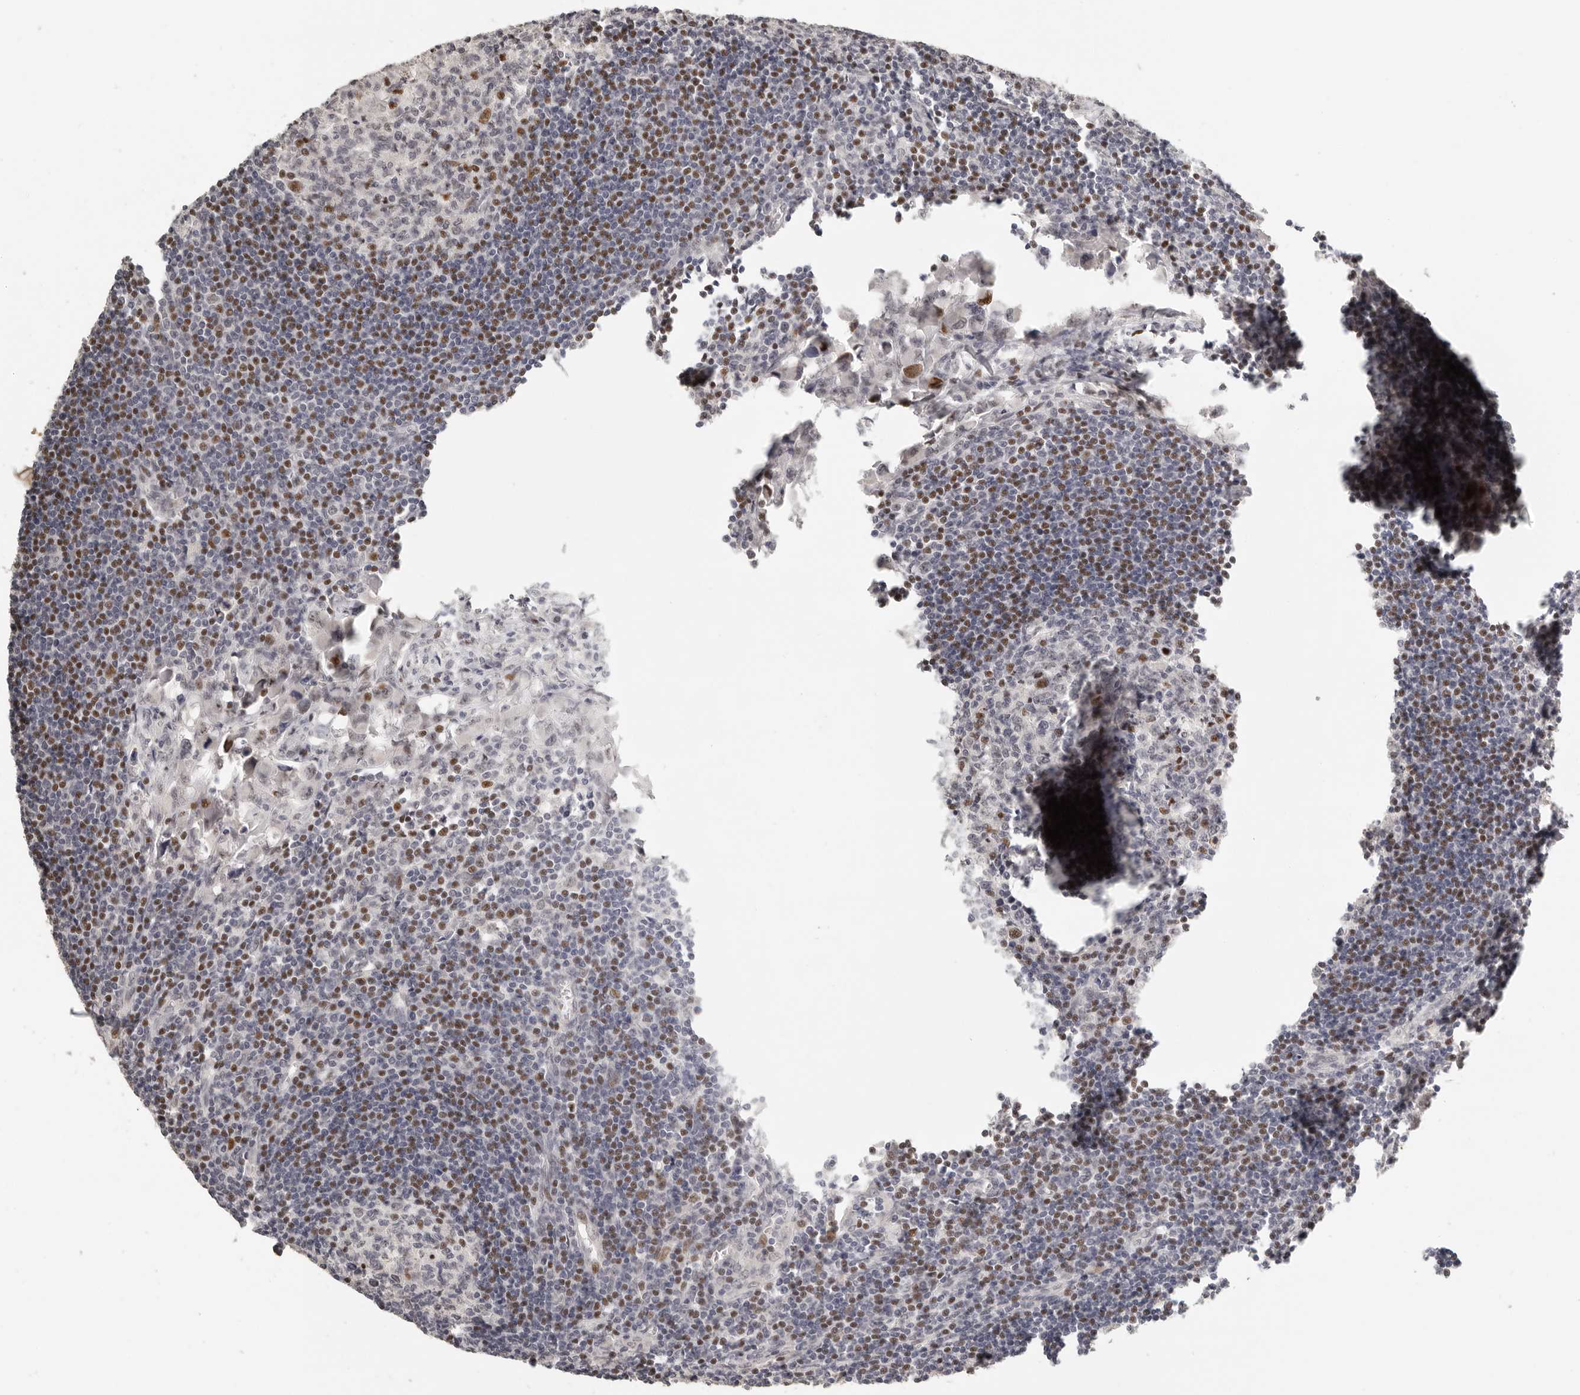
{"staining": {"intensity": "moderate", "quantity": "<25%", "location": "nuclear"}, "tissue": "lymph node", "cell_type": "Germinal center cells", "image_type": "normal", "snomed": [{"axis": "morphology", "description": "Normal tissue, NOS"}, {"axis": "morphology", "description": "Malignant melanoma, Metastatic site"}, {"axis": "topography", "description": "Lymph node"}], "caption": "Immunohistochemical staining of unremarkable lymph node demonstrates <25% levels of moderate nuclear protein positivity in about <25% of germinal center cells.", "gene": "GPBP1L1", "patient": {"sex": "male", "age": 41}}